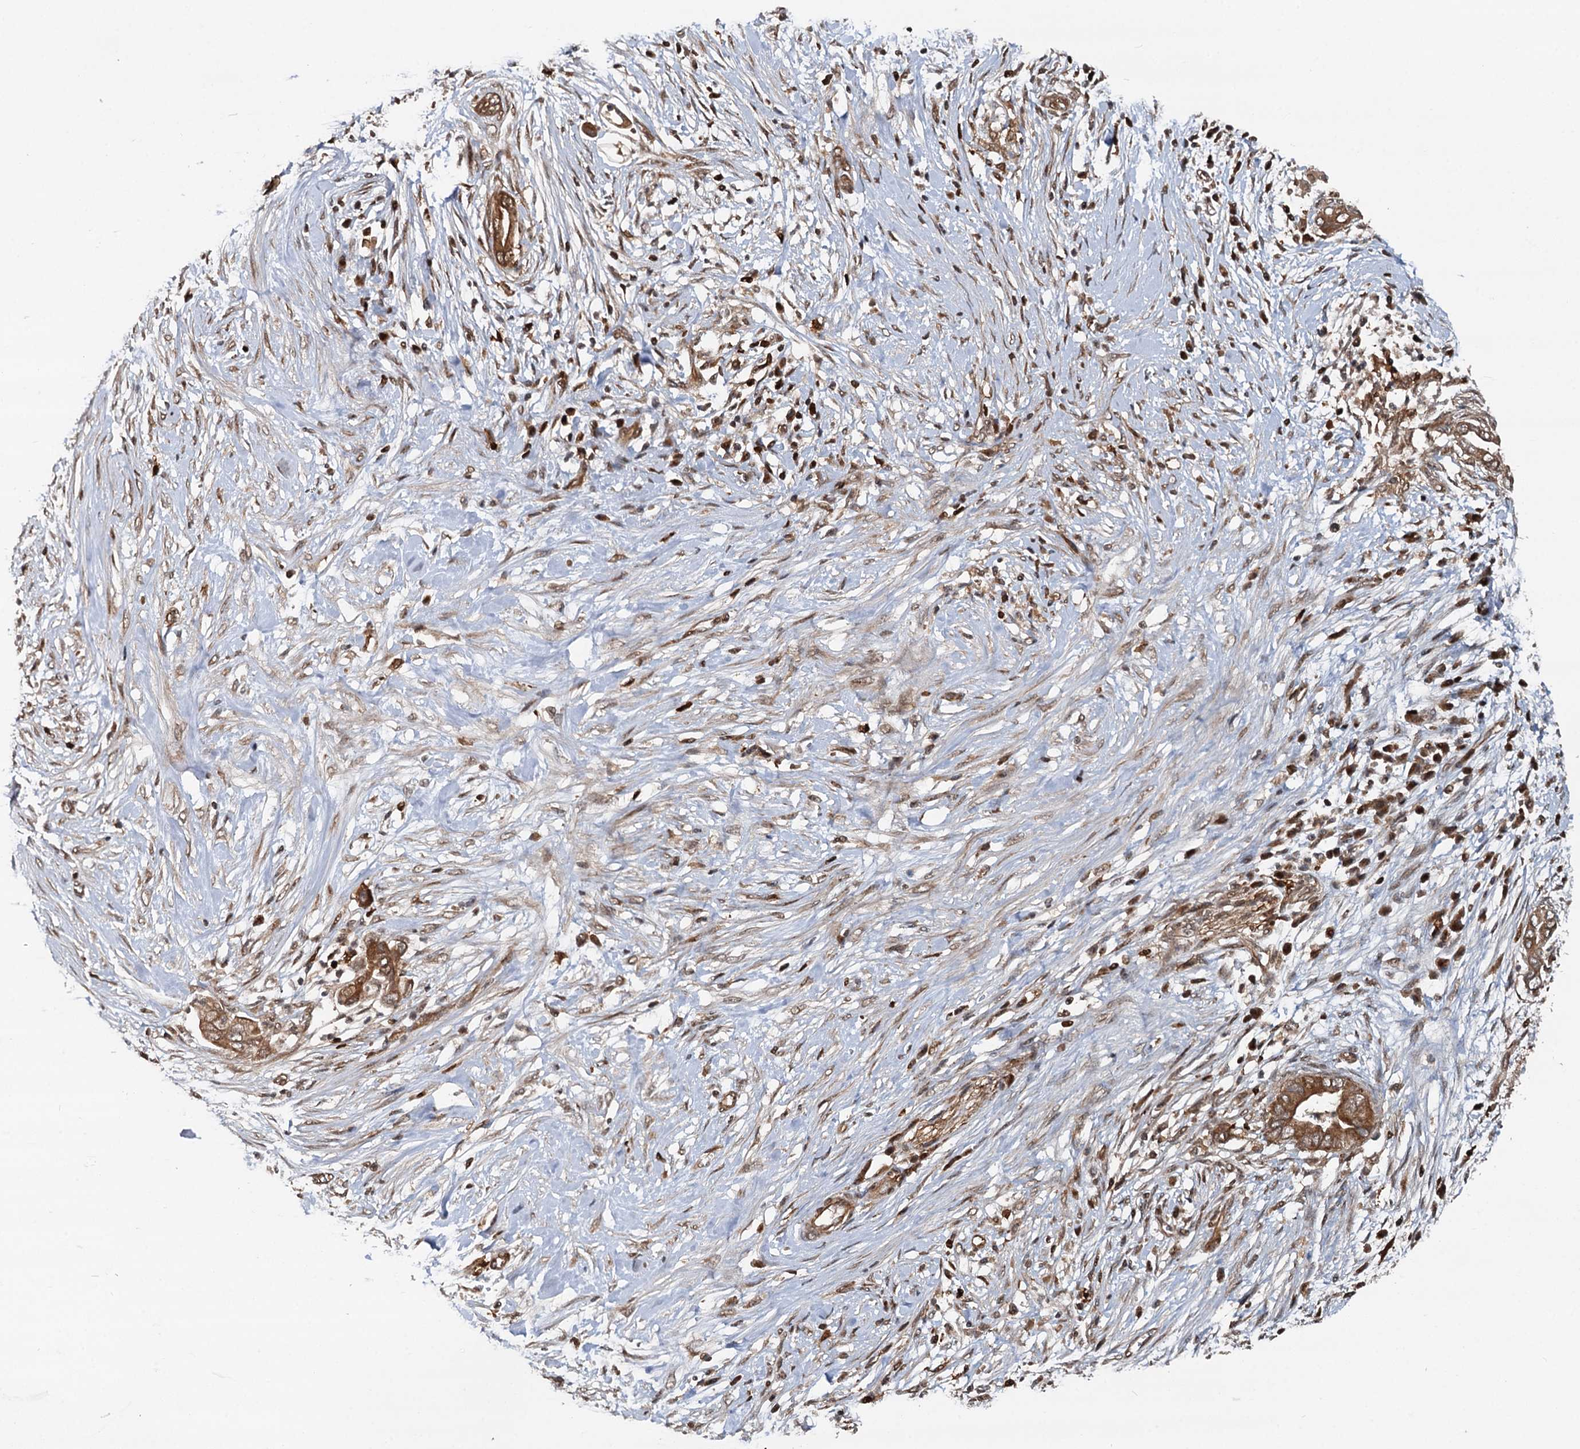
{"staining": {"intensity": "moderate", "quantity": ">75%", "location": "cytoplasmic/membranous"}, "tissue": "pancreatic cancer", "cell_type": "Tumor cells", "image_type": "cancer", "snomed": [{"axis": "morphology", "description": "Adenocarcinoma, NOS"}, {"axis": "topography", "description": "Pancreas"}], "caption": "About >75% of tumor cells in human pancreatic adenocarcinoma exhibit moderate cytoplasmic/membranous protein staining as visualized by brown immunohistochemical staining.", "gene": "STUB1", "patient": {"sex": "male", "age": 75}}